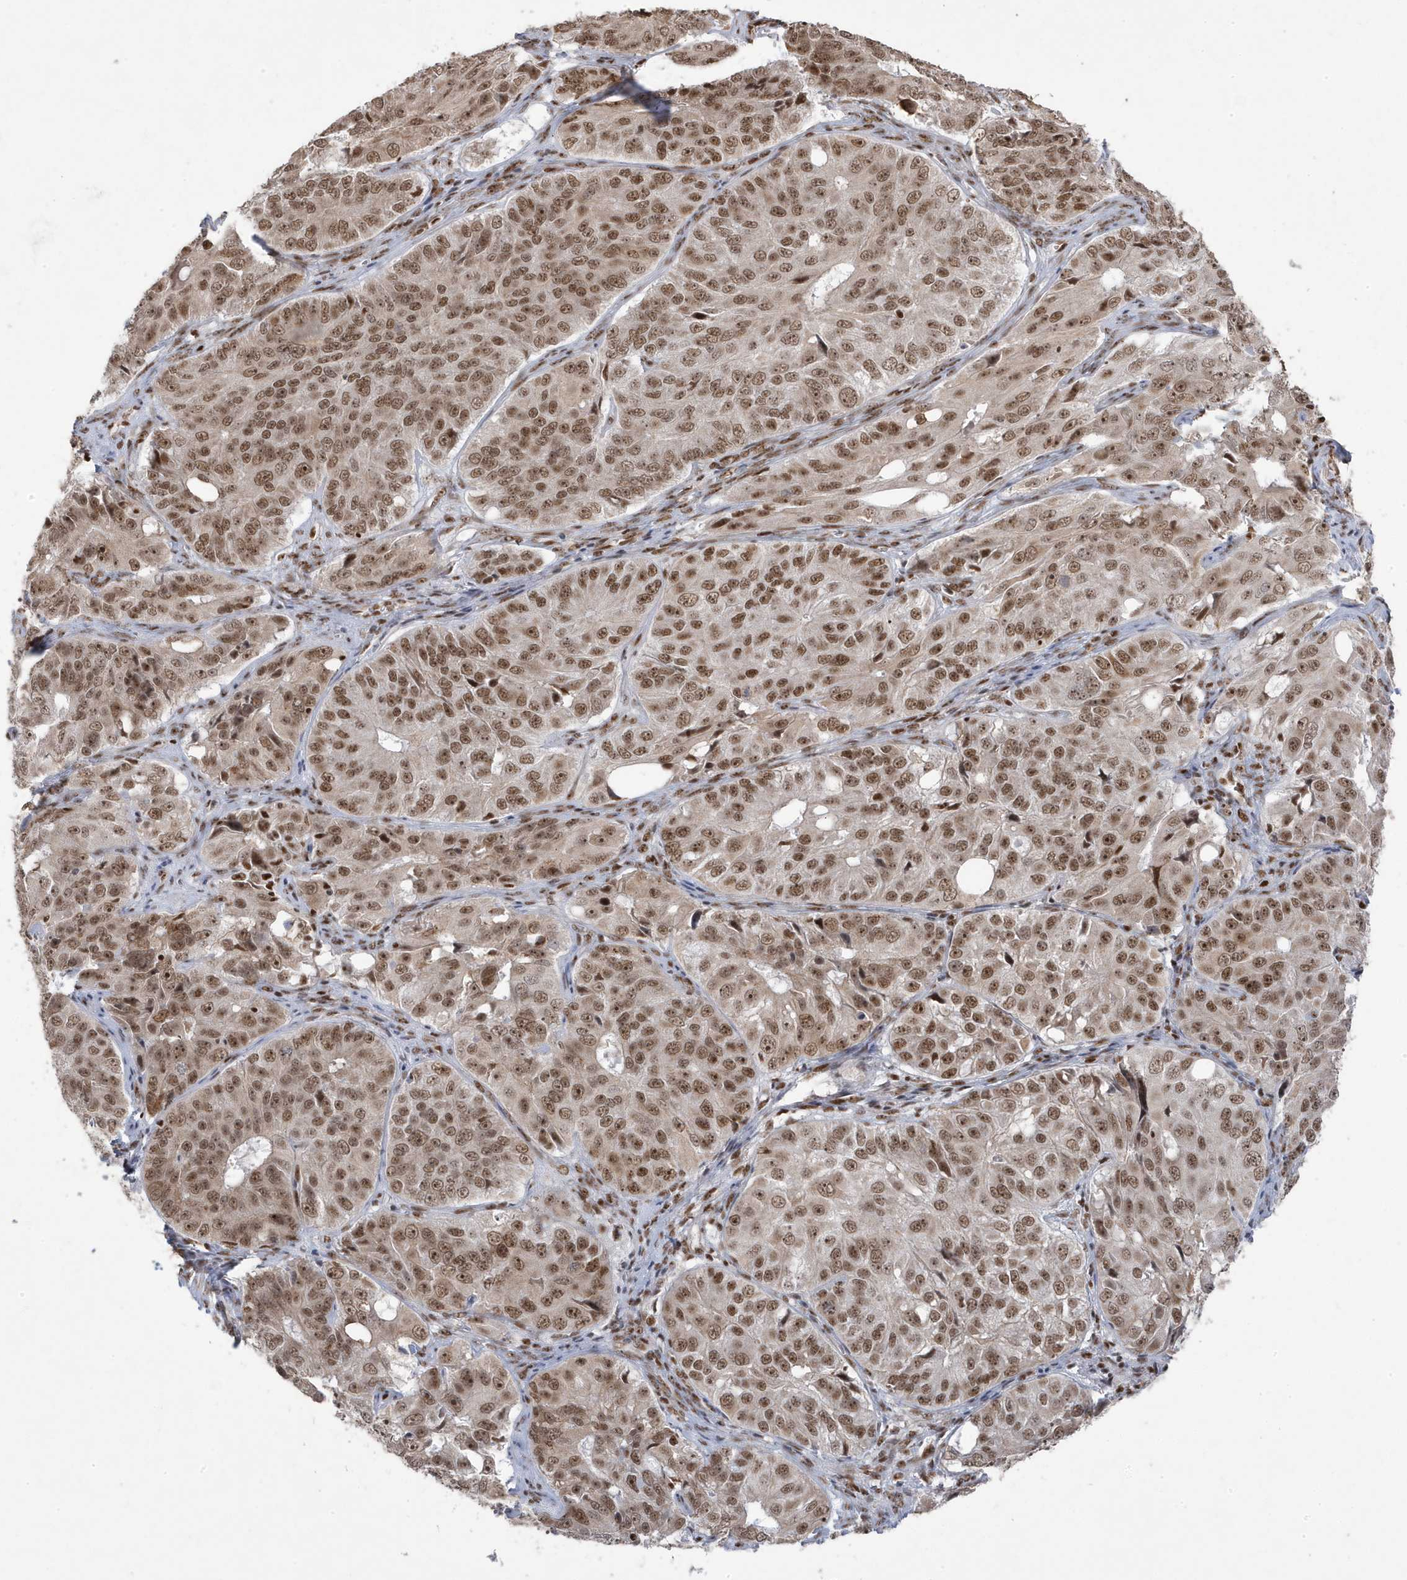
{"staining": {"intensity": "moderate", "quantity": ">75%", "location": "nuclear"}, "tissue": "ovarian cancer", "cell_type": "Tumor cells", "image_type": "cancer", "snomed": [{"axis": "morphology", "description": "Carcinoma, endometroid"}, {"axis": "topography", "description": "Ovary"}], "caption": "Protein positivity by immunohistochemistry (IHC) demonstrates moderate nuclear positivity in approximately >75% of tumor cells in ovarian cancer. (DAB (3,3'-diaminobenzidine) IHC with brightfield microscopy, high magnification).", "gene": "MTREX", "patient": {"sex": "female", "age": 51}}